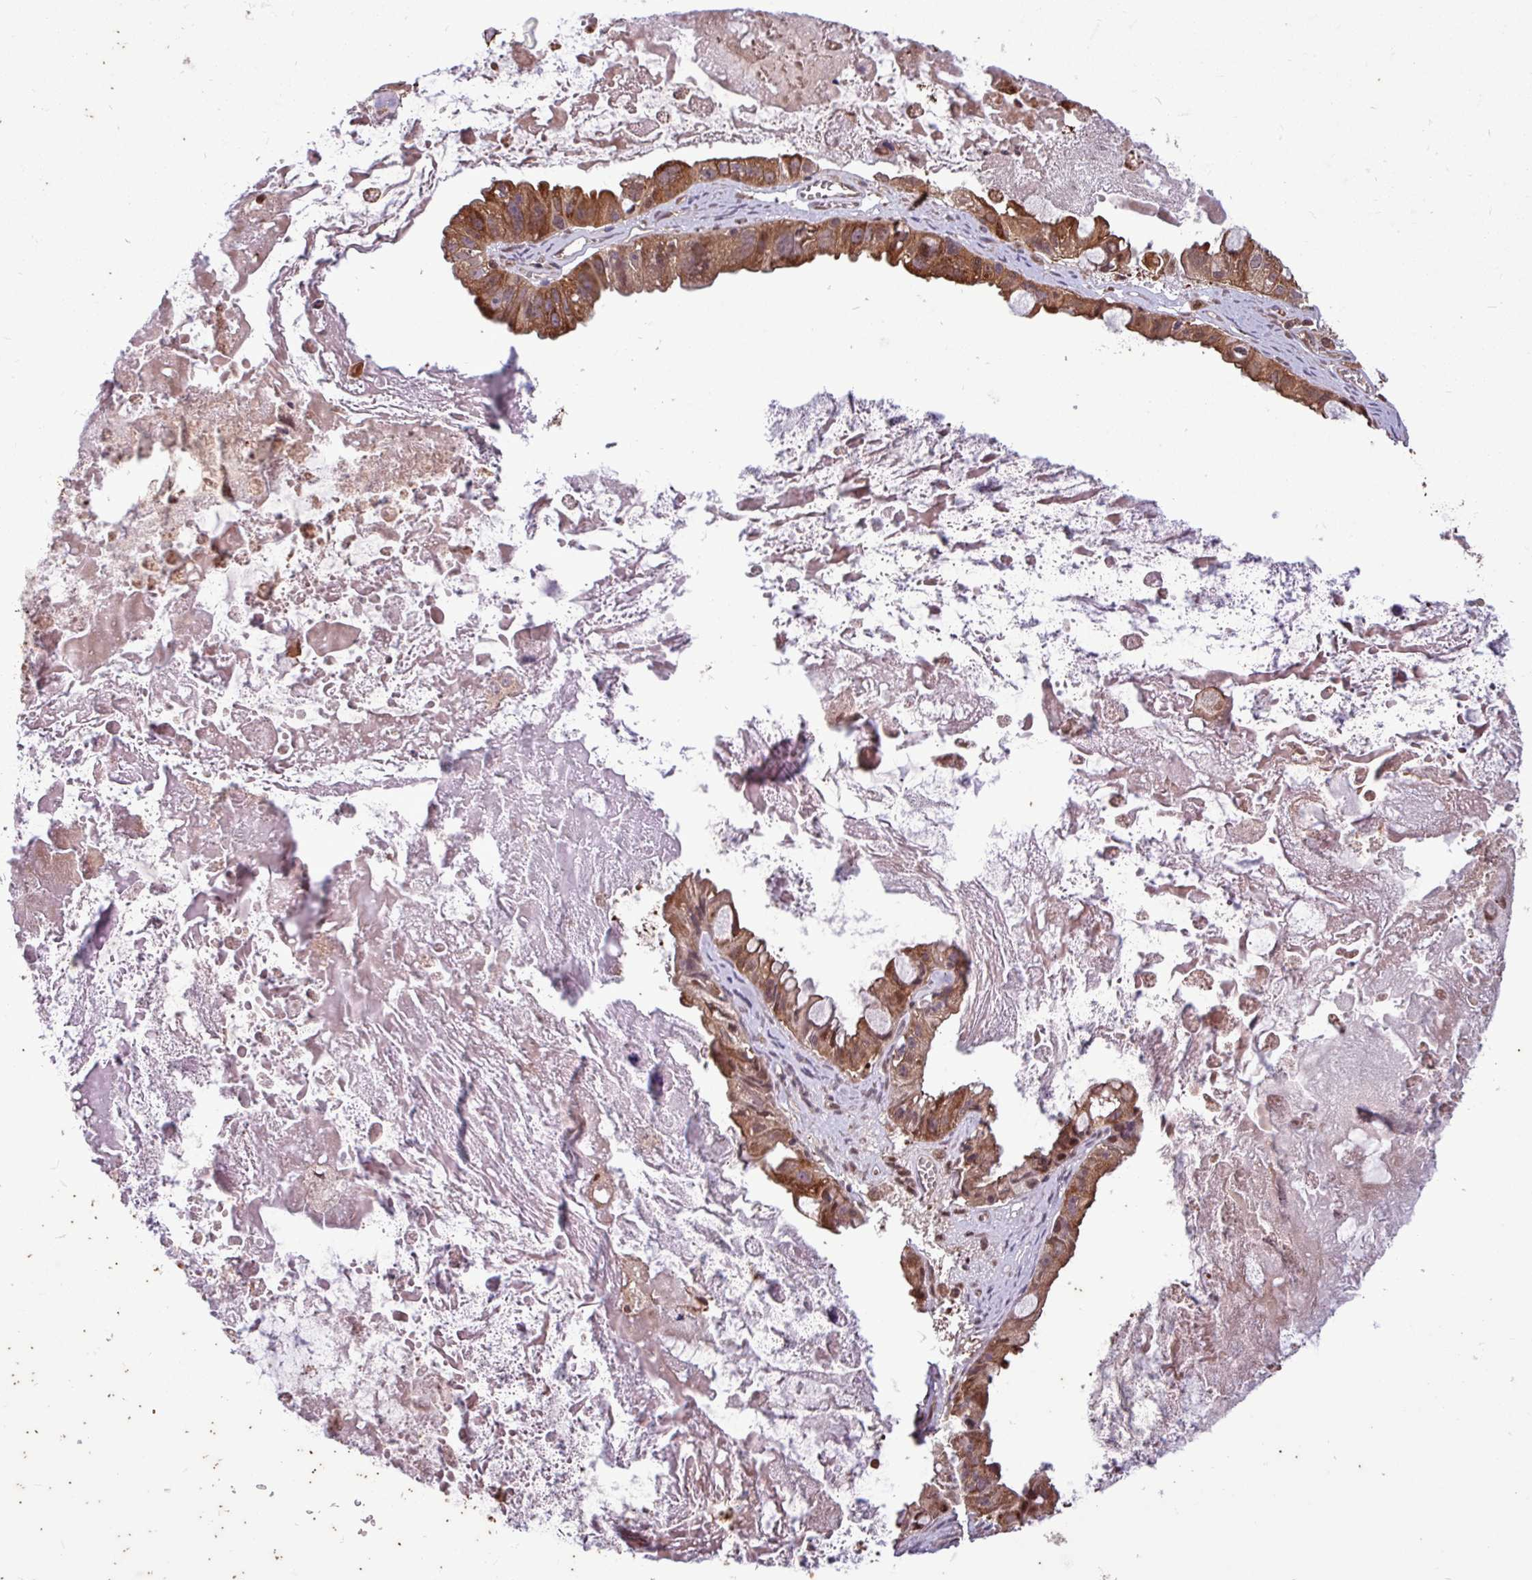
{"staining": {"intensity": "moderate", "quantity": ">75%", "location": "cytoplasmic/membranous,nuclear"}, "tissue": "ovarian cancer", "cell_type": "Tumor cells", "image_type": "cancer", "snomed": [{"axis": "morphology", "description": "Cystadenocarcinoma, mucinous, NOS"}, {"axis": "topography", "description": "Ovary"}], "caption": "Immunohistochemistry (IHC) photomicrograph of ovarian mucinous cystadenocarcinoma stained for a protein (brown), which demonstrates medium levels of moderate cytoplasmic/membranous and nuclear positivity in approximately >75% of tumor cells.", "gene": "PDPR", "patient": {"sex": "female", "age": 61}}